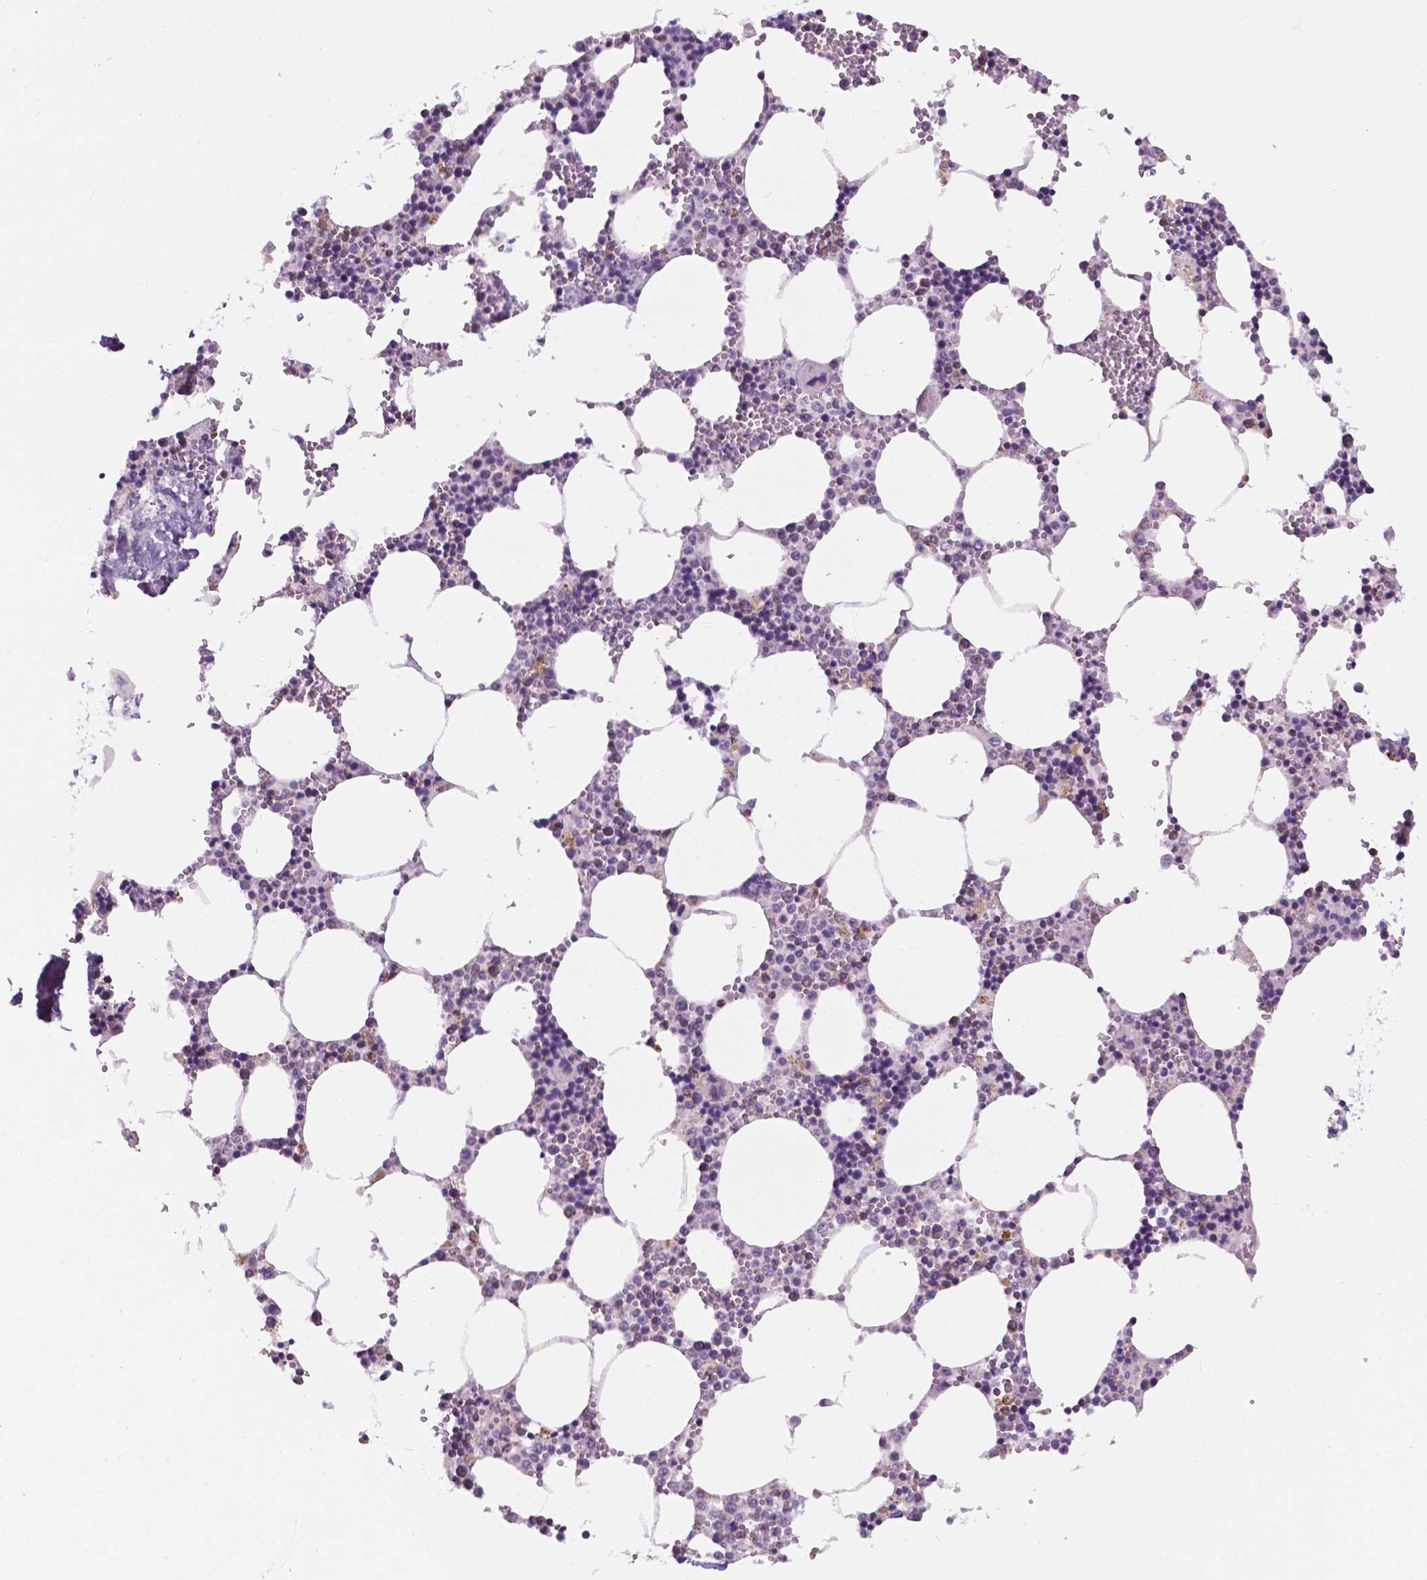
{"staining": {"intensity": "moderate", "quantity": "<25%", "location": "cytoplasmic/membranous"}, "tissue": "bone marrow", "cell_type": "Hematopoietic cells", "image_type": "normal", "snomed": [{"axis": "morphology", "description": "Normal tissue, NOS"}, {"axis": "topography", "description": "Bone marrow"}], "caption": "A high-resolution micrograph shows IHC staining of normal bone marrow, which reveals moderate cytoplasmic/membranous expression in approximately <25% of hematopoietic cells. (Brightfield microscopy of DAB IHC at high magnification).", "gene": "GEMIN4", "patient": {"sex": "male", "age": 54}}